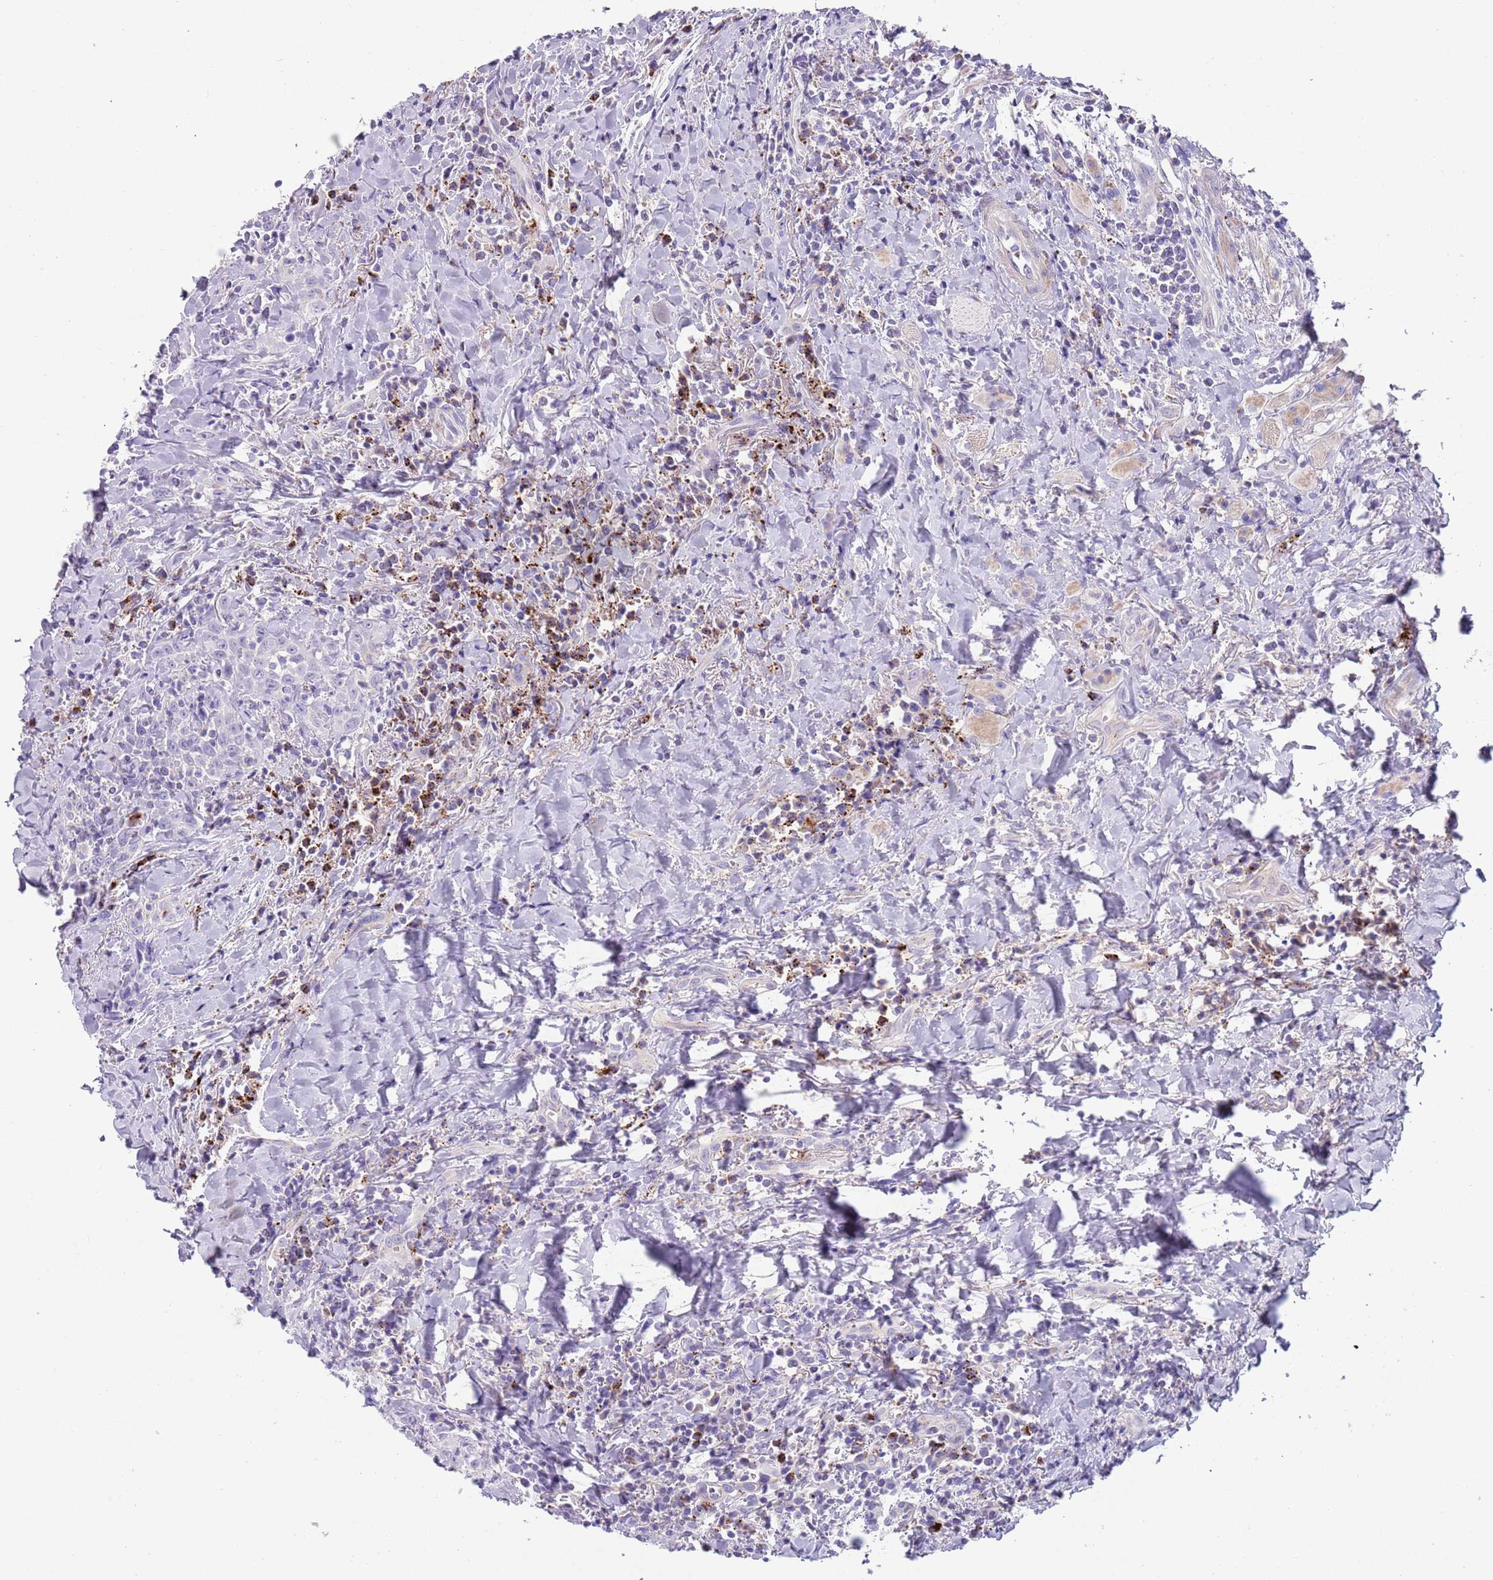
{"staining": {"intensity": "negative", "quantity": "none", "location": "none"}, "tissue": "head and neck cancer", "cell_type": "Tumor cells", "image_type": "cancer", "snomed": [{"axis": "morphology", "description": "Squamous cell carcinoma, NOS"}, {"axis": "topography", "description": "Head-Neck"}], "caption": "Tumor cells show no significant staining in squamous cell carcinoma (head and neck). (DAB immunohistochemistry, high magnification).", "gene": "LRRN3", "patient": {"sex": "female", "age": 70}}